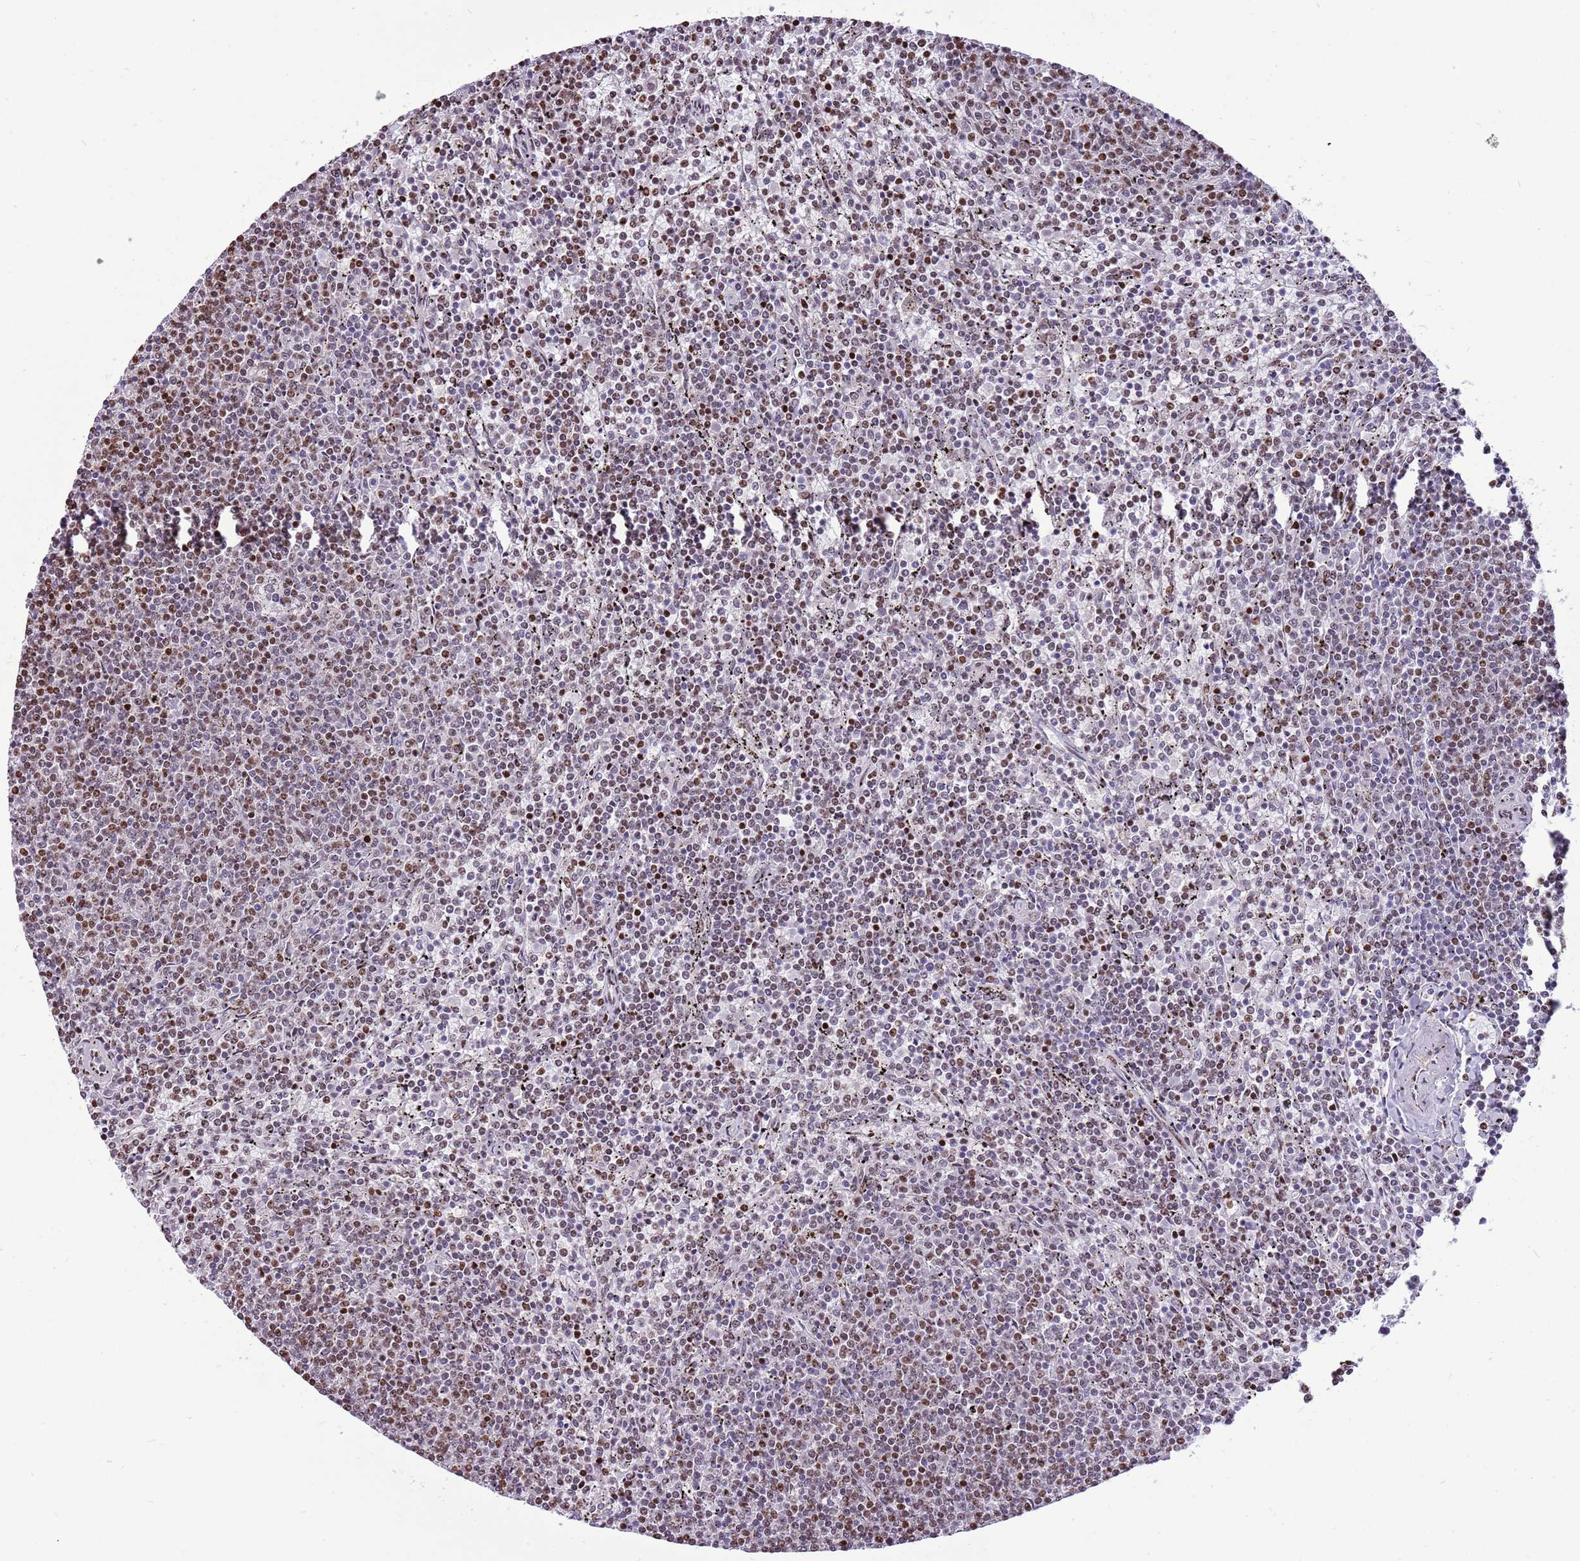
{"staining": {"intensity": "weak", "quantity": ">75%", "location": "nuclear"}, "tissue": "lymphoma", "cell_type": "Tumor cells", "image_type": "cancer", "snomed": [{"axis": "morphology", "description": "Malignant lymphoma, non-Hodgkin's type, Low grade"}, {"axis": "topography", "description": "Spleen"}], "caption": "IHC image of neoplastic tissue: lymphoma stained using immunohistochemistry (IHC) reveals low levels of weak protein expression localized specifically in the nuclear of tumor cells, appearing as a nuclear brown color.", "gene": "WASHC4", "patient": {"sex": "female", "age": 50}}